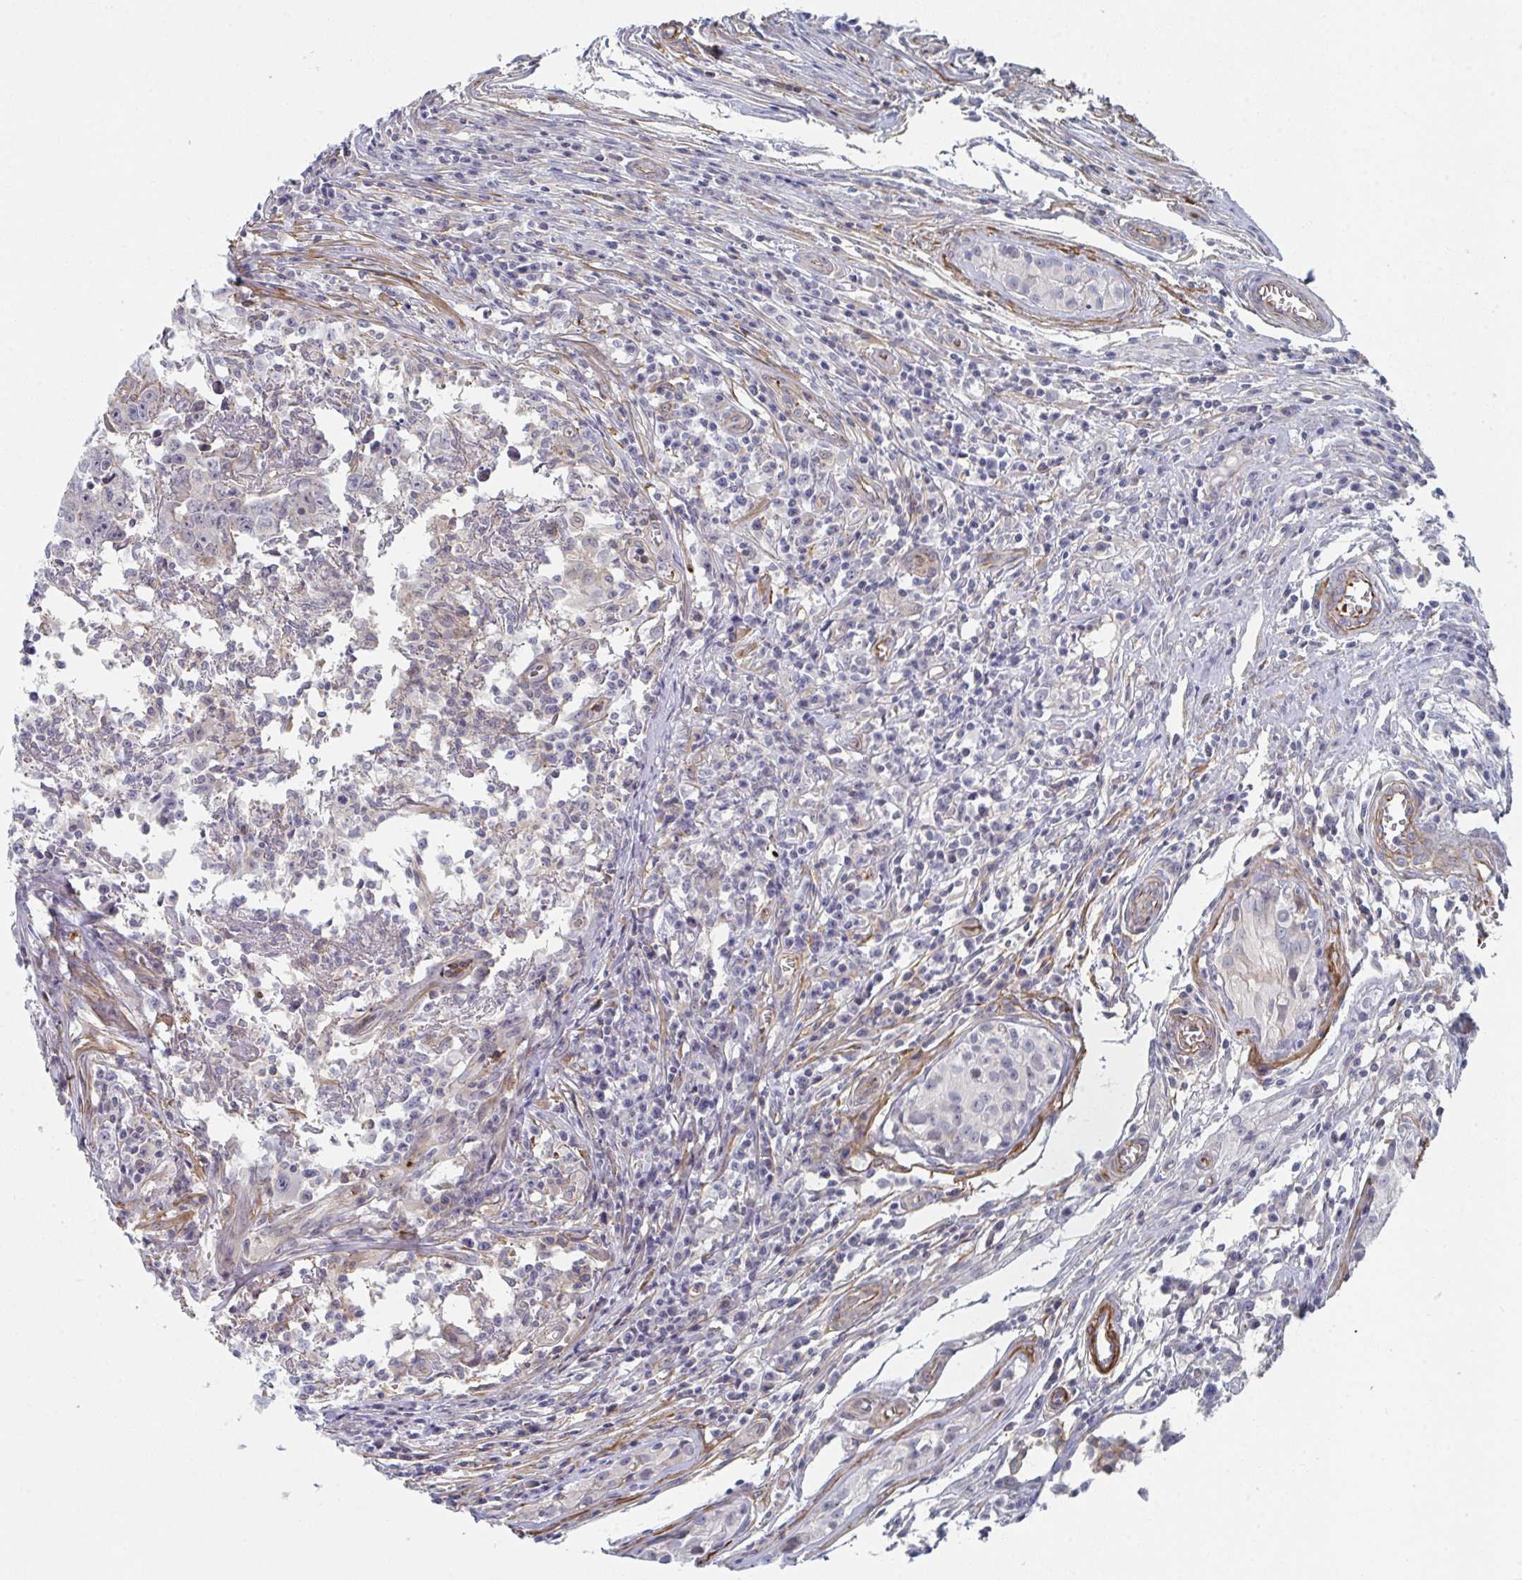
{"staining": {"intensity": "moderate", "quantity": "<25%", "location": "cytoplasmic/membranous"}, "tissue": "testis cancer", "cell_type": "Tumor cells", "image_type": "cancer", "snomed": [{"axis": "morphology", "description": "Carcinoma, Embryonal, NOS"}, {"axis": "topography", "description": "Testis"}], "caption": "There is low levels of moderate cytoplasmic/membranous staining in tumor cells of testis embryonal carcinoma, as demonstrated by immunohistochemical staining (brown color).", "gene": "NEURL4", "patient": {"sex": "male", "age": 22}}